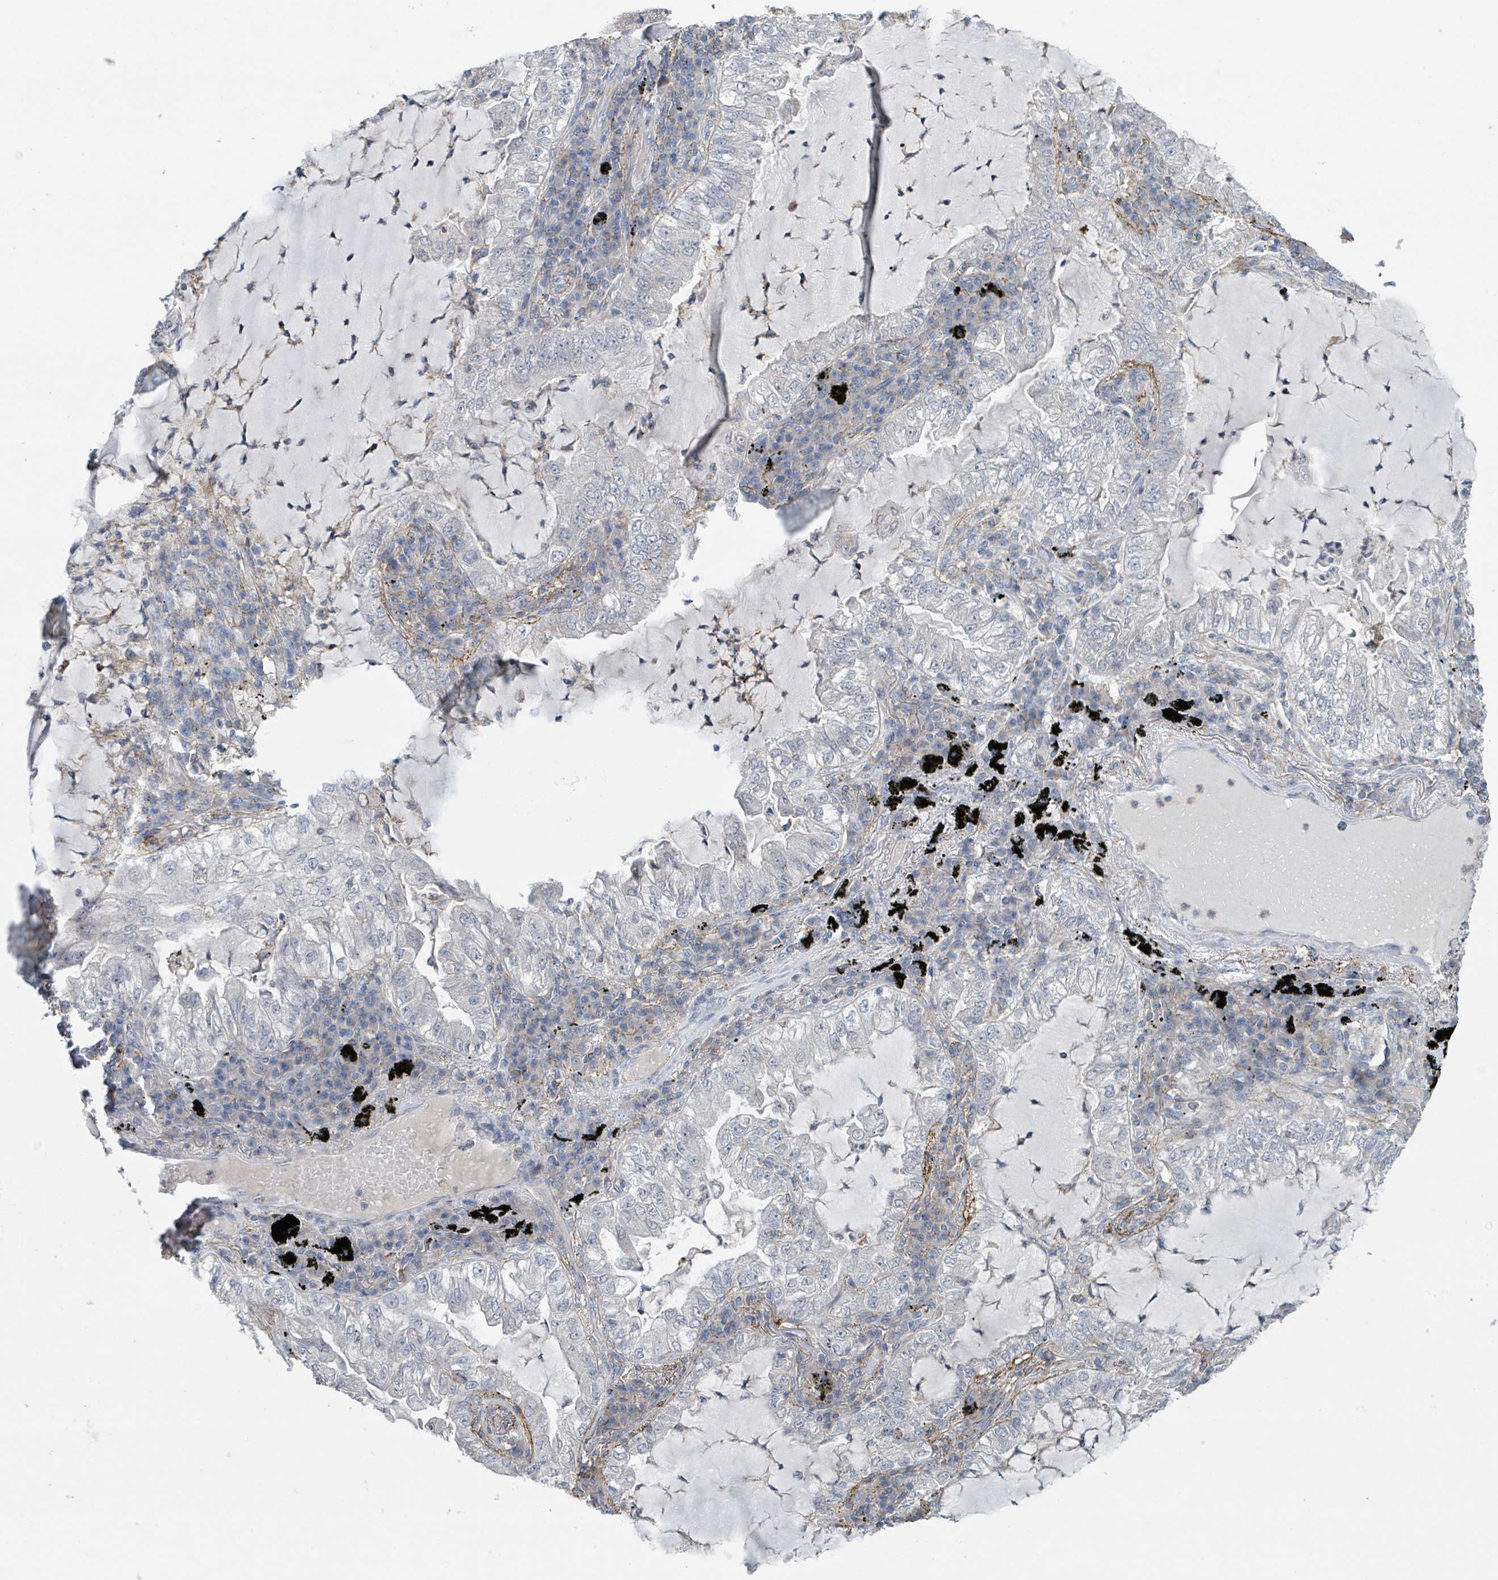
{"staining": {"intensity": "negative", "quantity": "none", "location": "none"}, "tissue": "lung cancer", "cell_type": "Tumor cells", "image_type": "cancer", "snomed": [{"axis": "morphology", "description": "Adenocarcinoma, NOS"}, {"axis": "topography", "description": "Lung"}], "caption": "DAB (3,3'-diaminobenzidine) immunohistochemical staining of human lung adenocarcinoma reveals no significant positivity in tumor cells. Brightfield microscopy of IHC stained with DAB (3,3'-diaminobenzidine) (brown) and hematoxylin (blue), captured at high magnification.", "gene": "LRRC42", "patient": {"sex": "female", "age": 73}}